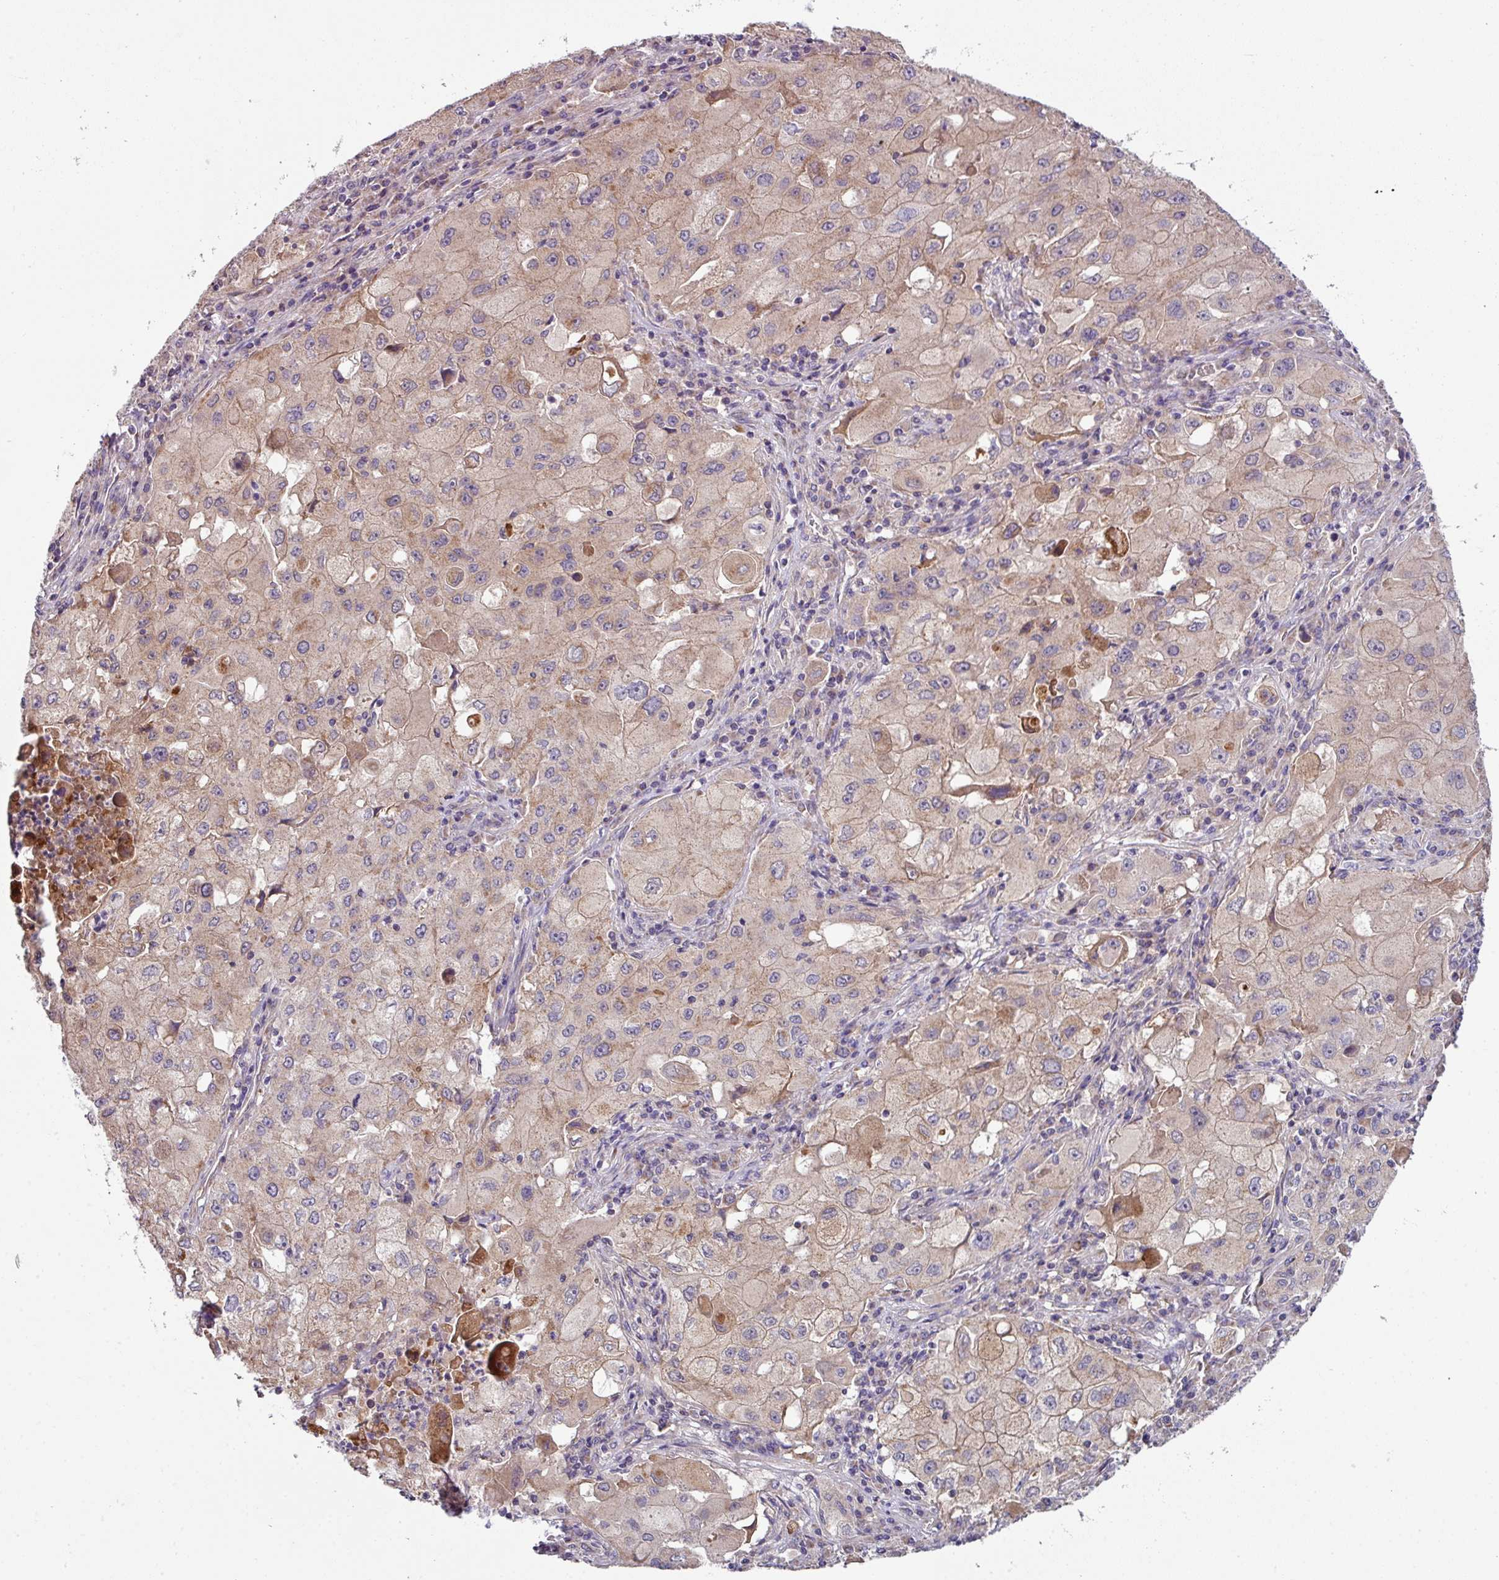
{"staining": {"intensity": "weak", "quantity": "25%-75%", "location": "cytoplasmic/membranous"}, "tissue": "lung cancer", "cell_type": "Tumor cells", "image_type": "cancer", "snomed": [{"axis": "morphology", "description": "Squamous cell carcinoma, NOS"}, {"axis": "topography", "description": "Lung"}], "caption": "Immunohistochemical staining of lung squamous cell carcinoma reveals low levels of weak cytoplasmic/membranous positivity in about 25%-75% of tumor cells.", "gene": "LRRC9", "patient": {"sex": "male", "age": 63}}